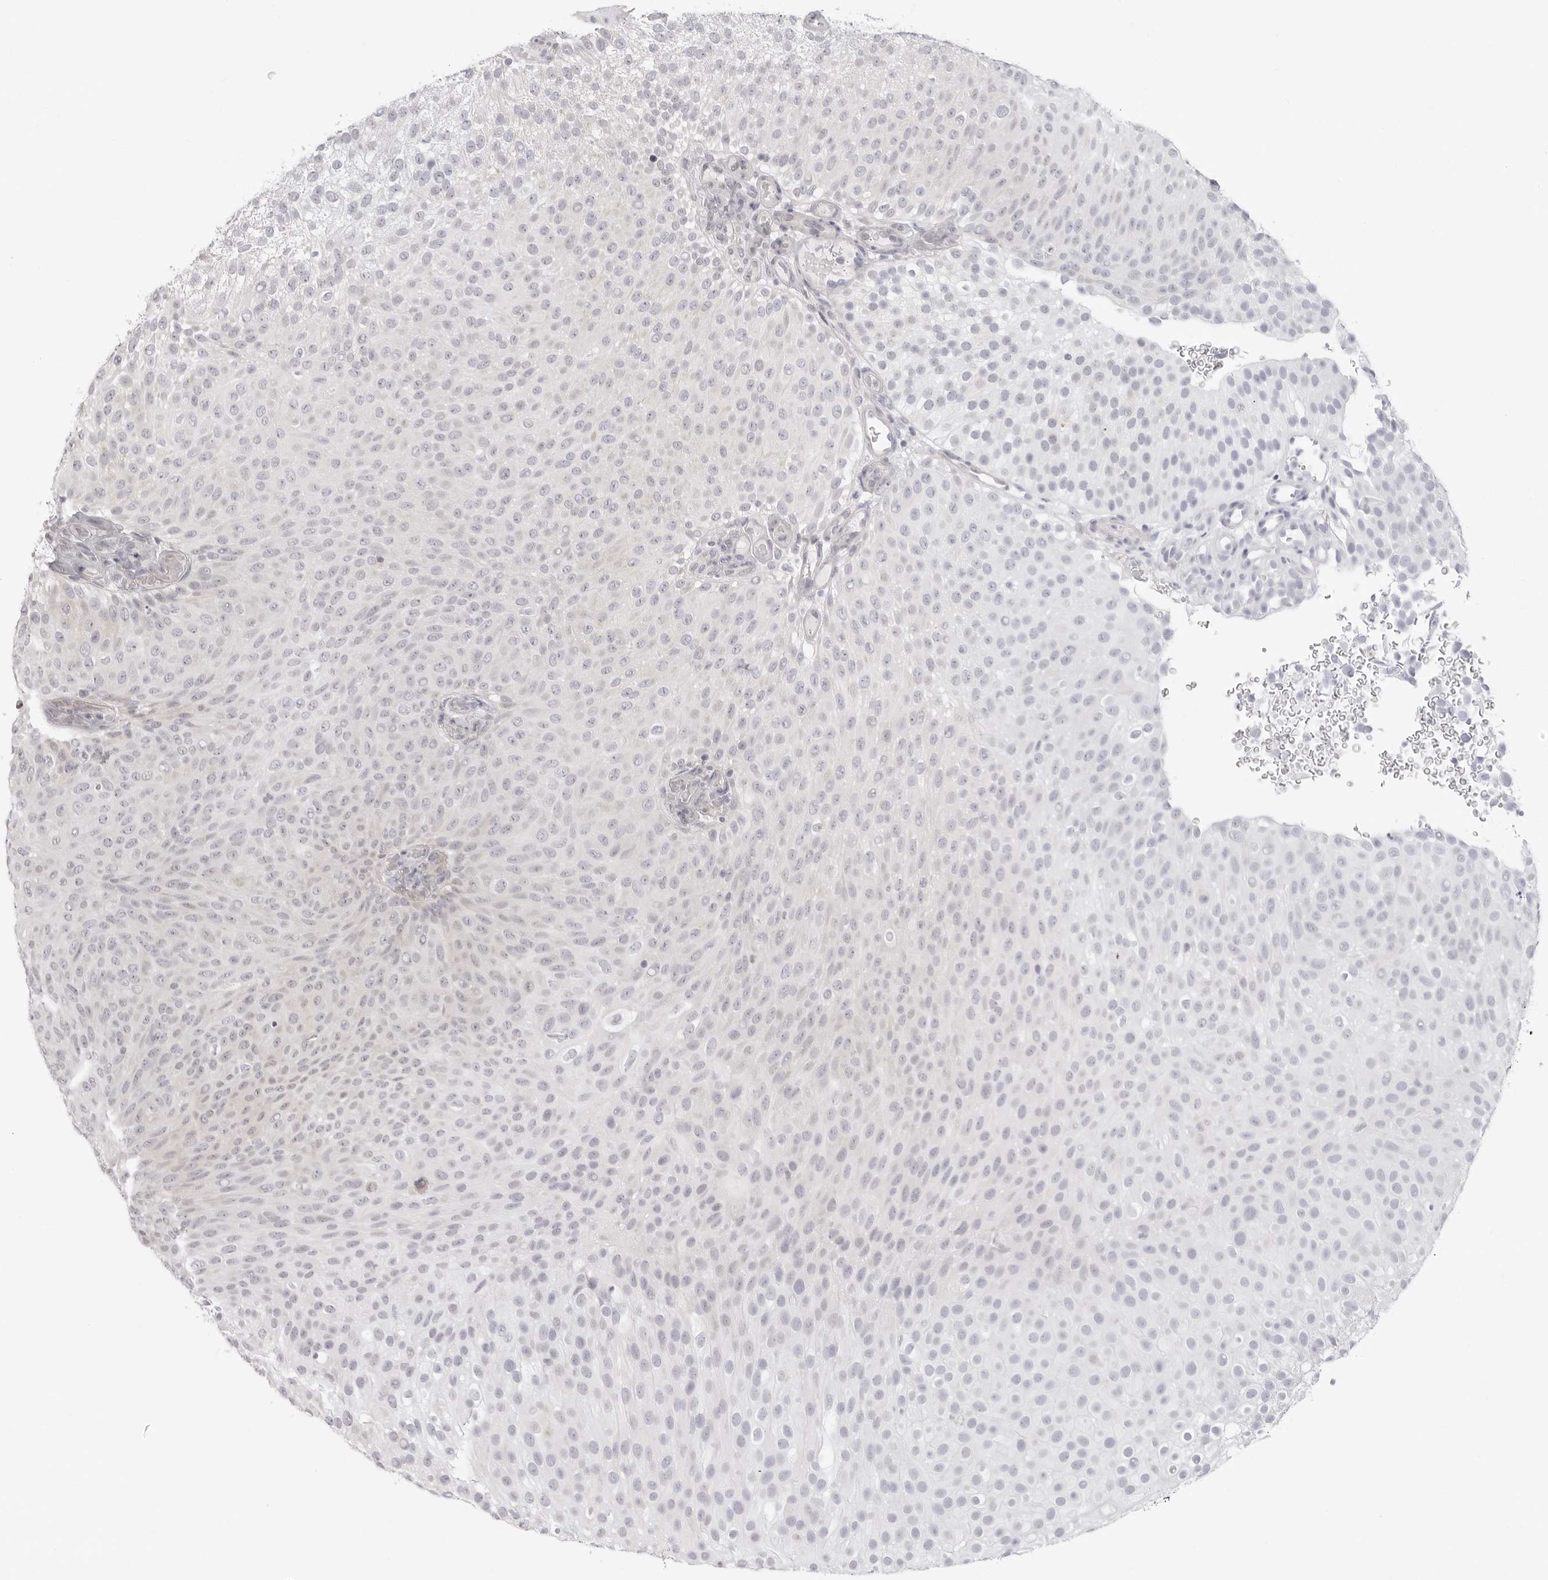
{"staining": {"intensity": "negative", "quantity": "none", "location": "none"}, "tissue": "urothelial cancer", "cell_type": "Tumor cells", "image_type": "cancer", "snomed": [{"axis": "morphology", "description": "Urothelial carcinoma, Low grade"}, {"axis": "topography", "description": "Urinary bladder"}], "caption": "Protein analysis of urothelial carcinoma (low-grade) displays no significant expression in tumor cells.", "gene": "FDPS", "patient": {"sex": "male", "age": 78}}